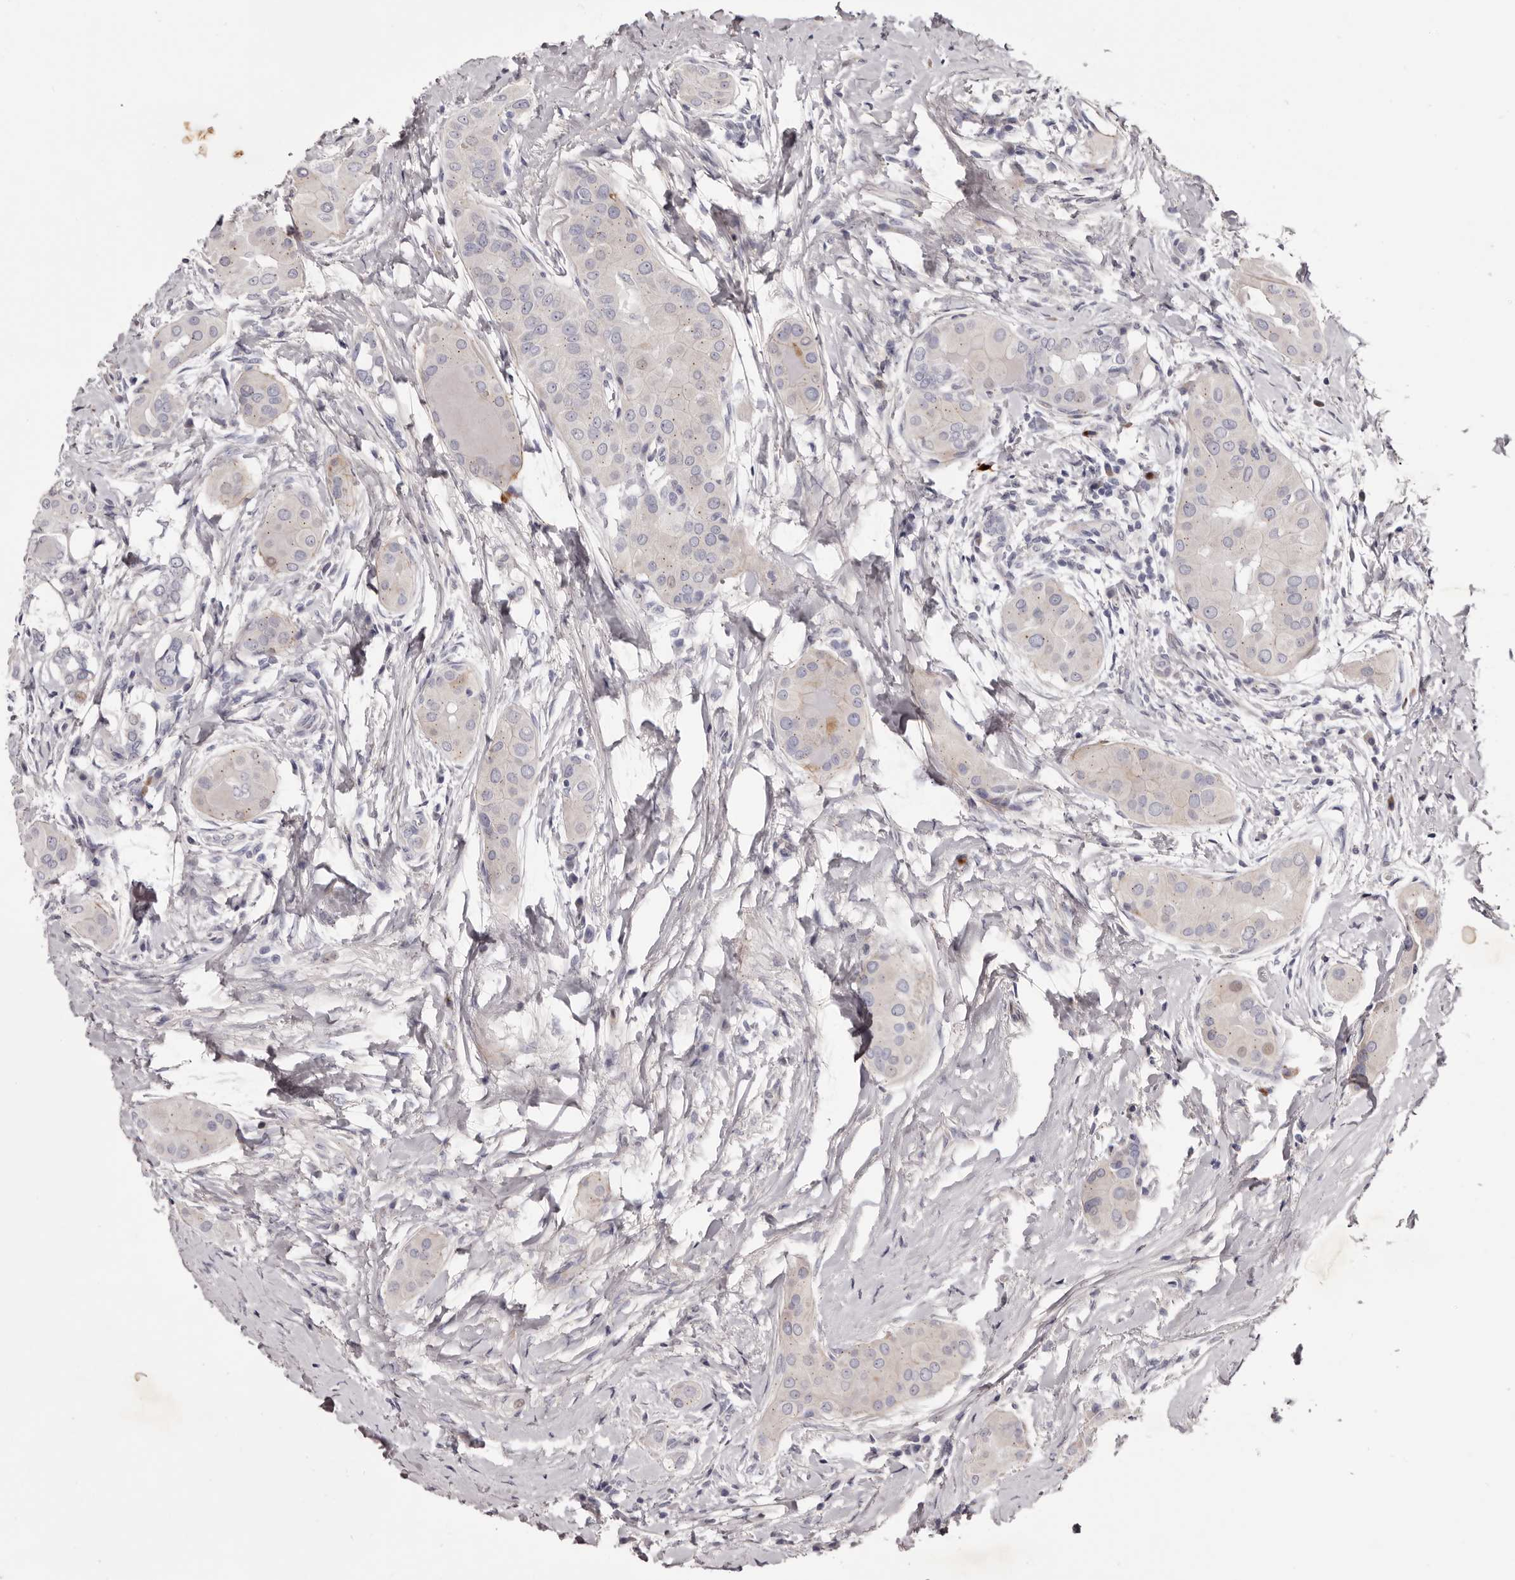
{"staining": {"intensity": "negative", "quantity": "none", "location": "none"}, "tissue": "thyroid cancer", "cell_type": "Tumor cells", "image_type": "cancer", "snomed": [{"axis": "morphology", "description": "Papillary adenocarcinoma, NOS"}, {"axis": "topography", "description": "Thyroid gland"}], "caption": "A high-resolution photomicrograph shows immunohistochemistry staining of thyroid cancer, which demonstrates no significant staining in tumor cells.", "gene": "PEG10", "patient": {"sex": "male", "age": 33}}